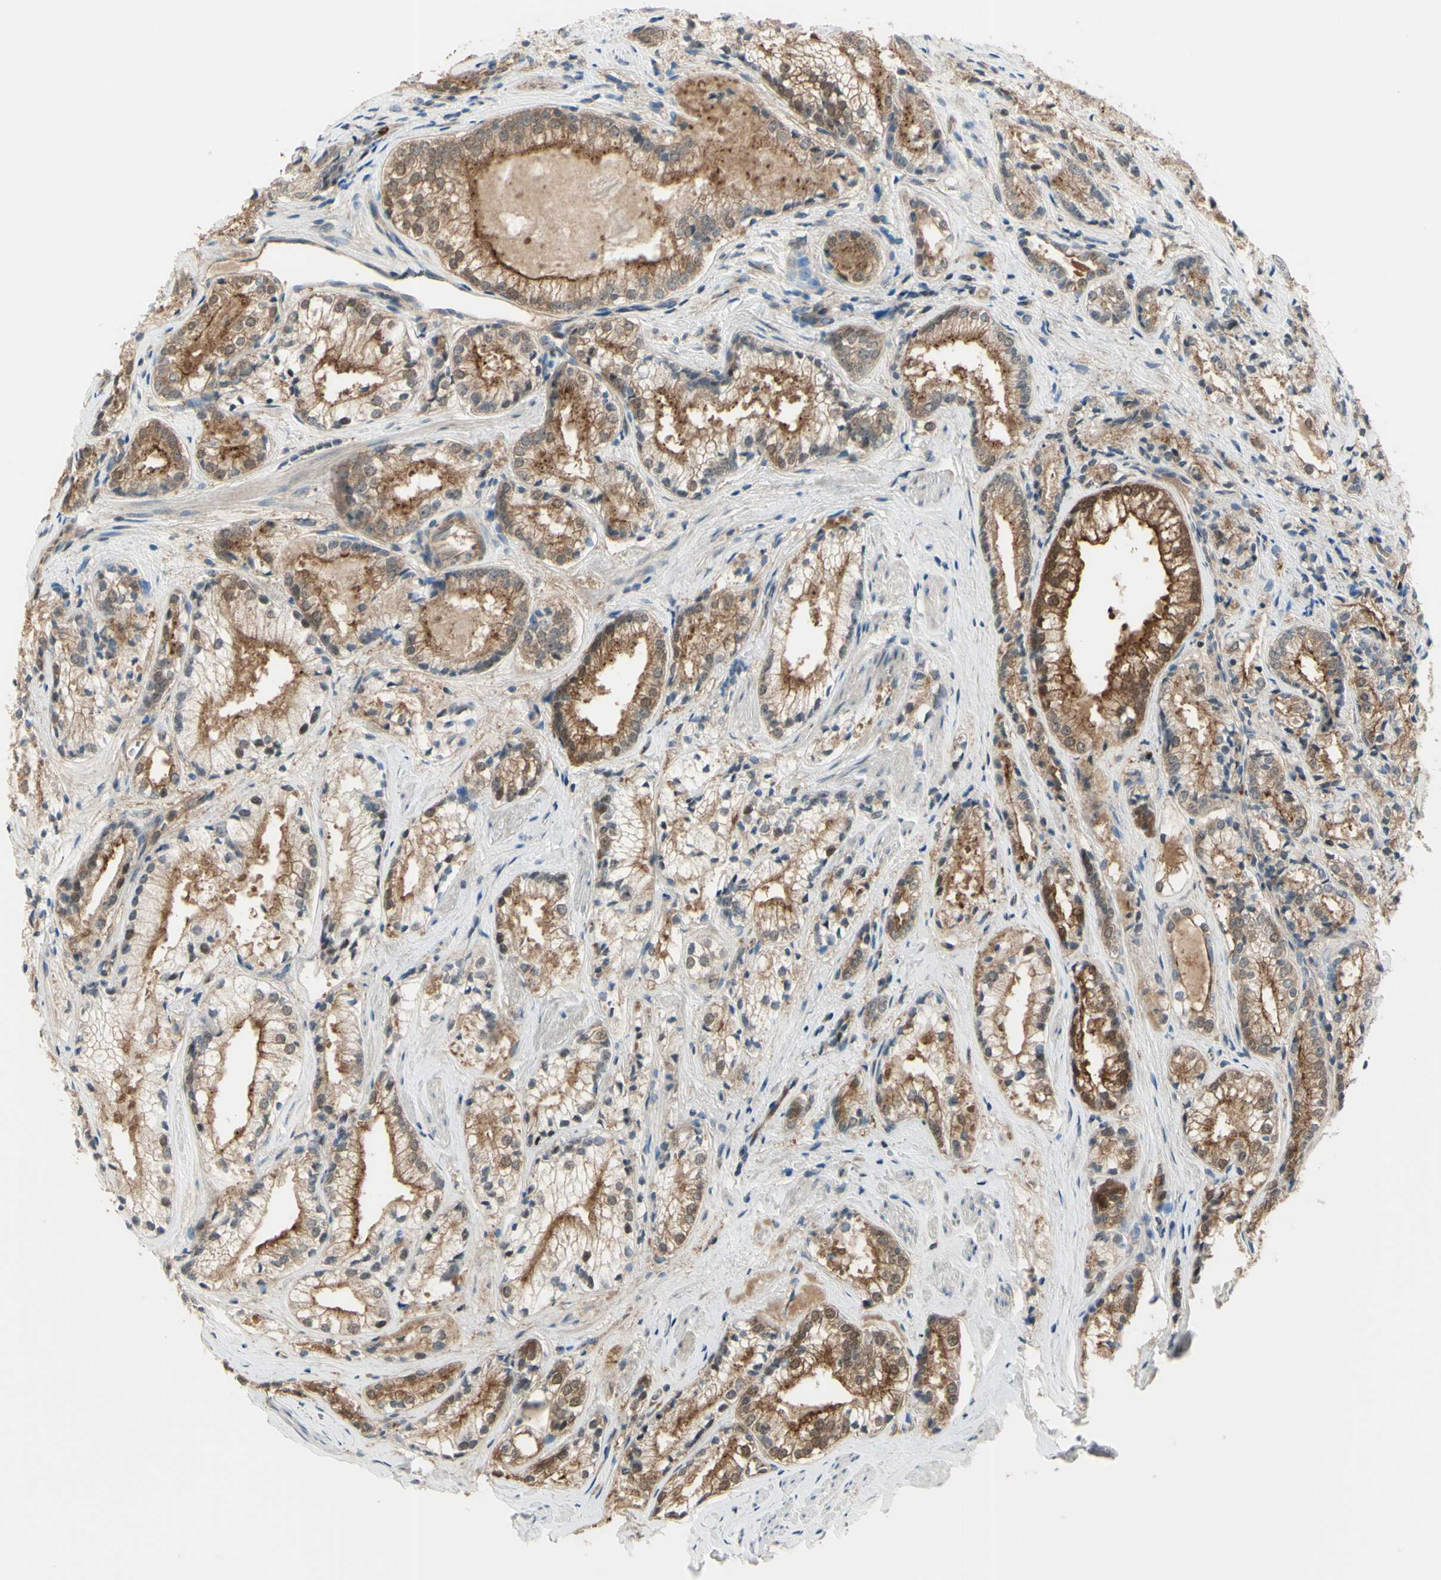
{"staining": {"intensity": "moderate", "quantity": ">75%", "location": "cytoplasmic/membranous"}, "tissue": "prostate cancer", "cell_type": "Tumor cells", "image_type": "cancer", "snomed": [{"axis": "morphology", "description": "Adenocarcinoma, Low grade"}, {"axis": "topography", "description": "Prostate"}], "caption": "Prostate low-grade adenocarcinoma was stained to show a protein in brown. There is medium levels of moderate cytoplasmic/membranous expression in approximately >75% of tumor cells.", "gene": "LMTK2", "patient": {"sex": "male", "age": 60}}